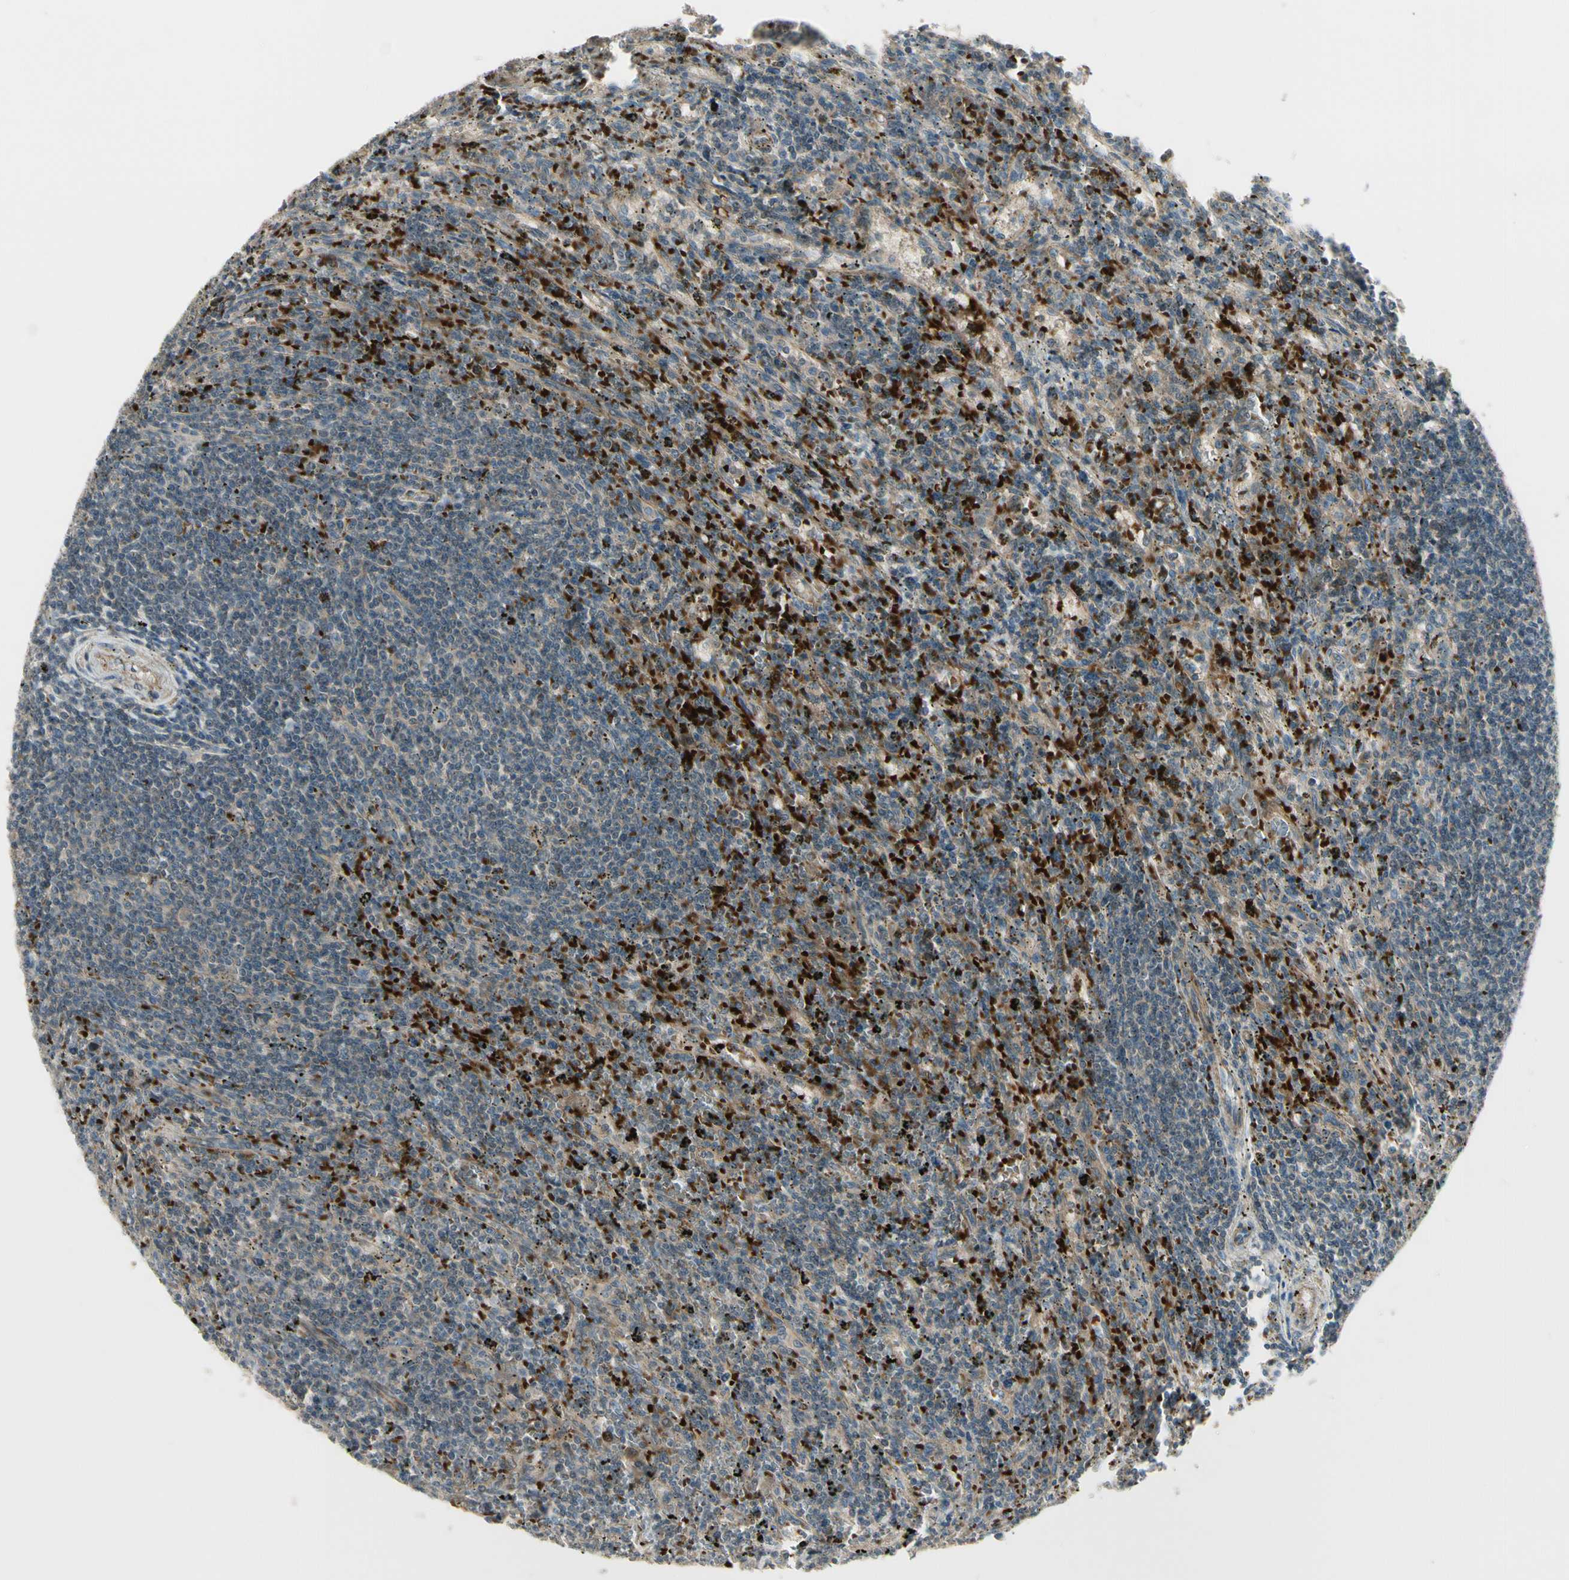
{"staining": {"intensity": "weak", "quantity": "25%-75%", "location": "cytoplasmic/membranous"}, "tissue": "lymphoma", "cell_type": "Tumor cells", "image_type": "cancer", "snomed": [{"axis": "morphology", "description": "Malignant lymphoma, non-Hodgkin's type, Low grade"}, {"axis": "topography", "description": "Spleen"}], "caption": "A photomicrograph of human lymphoma stained for a protein reveals weak cytoplasmic/membranous brown staining in tumor cells.", "gene": "PPP3CB", "patient": {"sex": "male", "age": 76}}